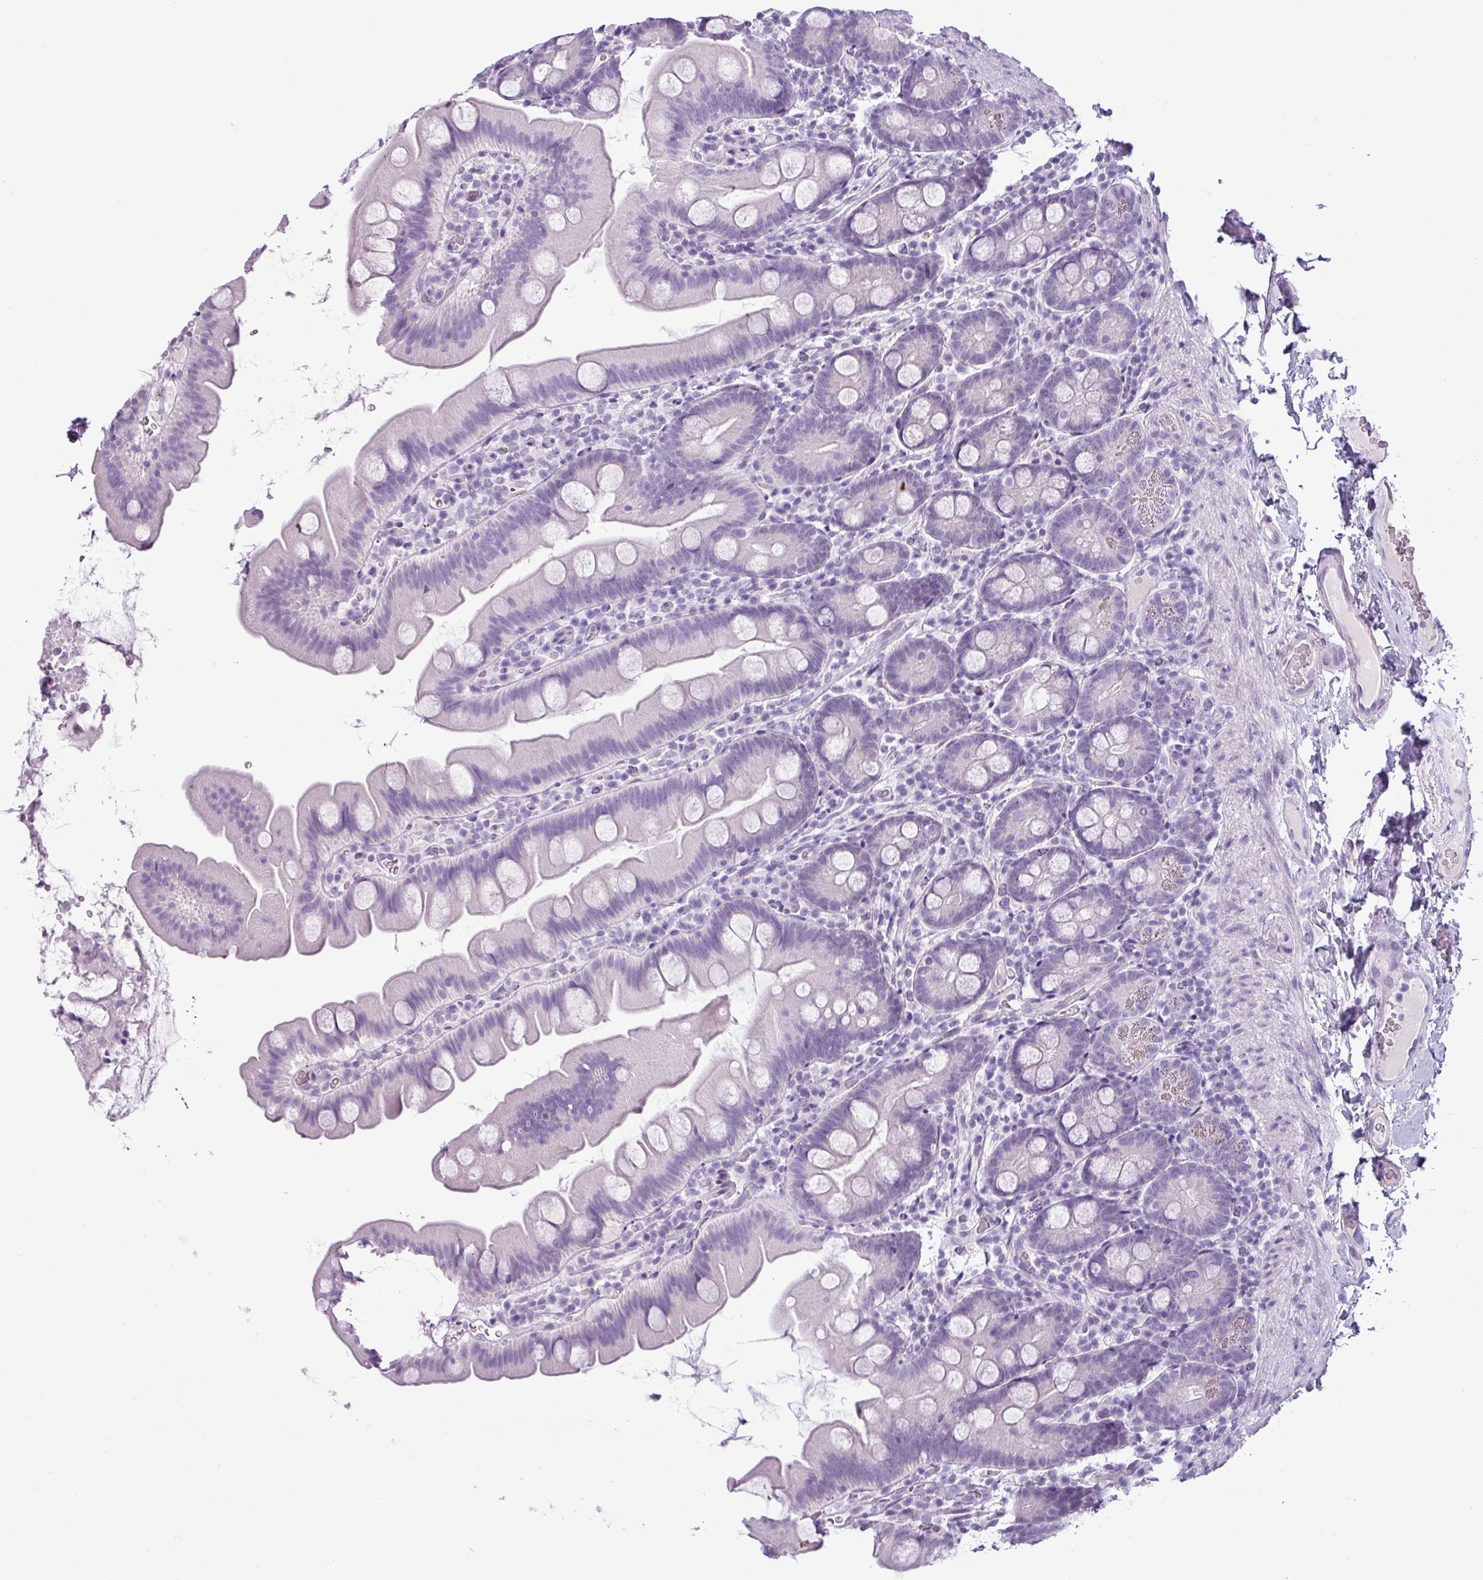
{"staining": {"intensity": "negative", "quantity": "none", "location": "none"}, "tissue": "small intestine", "cell_type": "Glandular cells", "image_type": "normal", "snomed": [{"axis": "morphology", "description": "Normal tissue, NOS"}, {"axis": "topography", "description": "Small intestine"}], "caption": "Image shows no protein positivity in glandular cells of benign small intestine. (DAB IHC, high magnification).", "gene": "CDH16", "patient": {"sex": "female", "age": 68}}